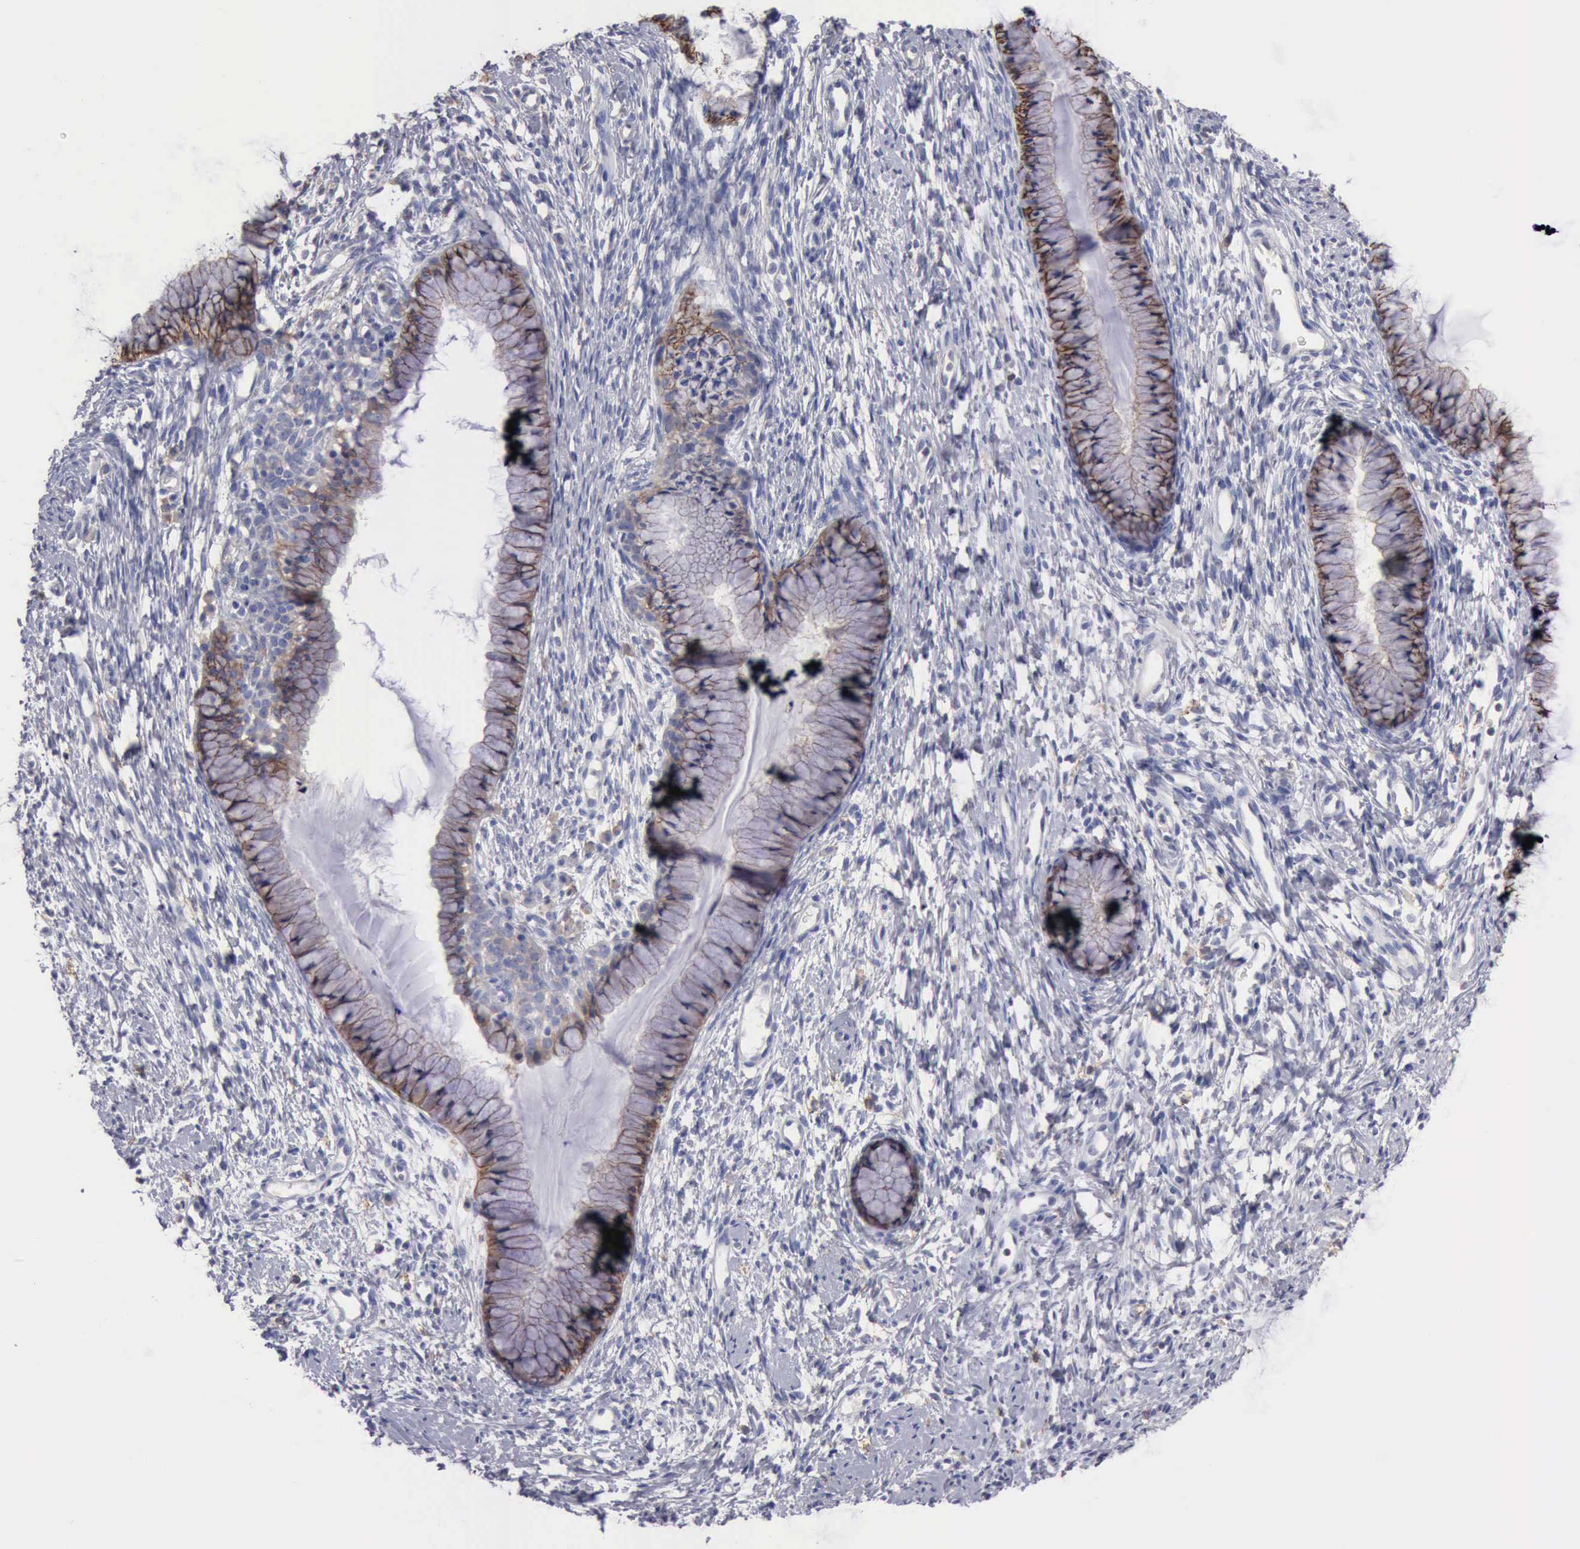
{"staining": {"intensity": "weak", "quantity": ">75%", "location": "cytoplasmic/membranous"}, "tissue": "cervix", "cell_type": "Glandular cells", "image_type": "normal", "snomed": [{"axis": "morphology", "description": "Normal tissue, NOS"}, {"axis": "topography", "description": "Cervix"}], "caption": "Immunohistochemical staining of benign human cervix exhibits low levels of weak cytoplasmic/membranous positivity in approximately >75% of glandular cells. (DAB IHC, brown staining for protein, blue staining for nuclei).", "gene": "PTGS2", "patient": {"sex": "female", "age": 82}}